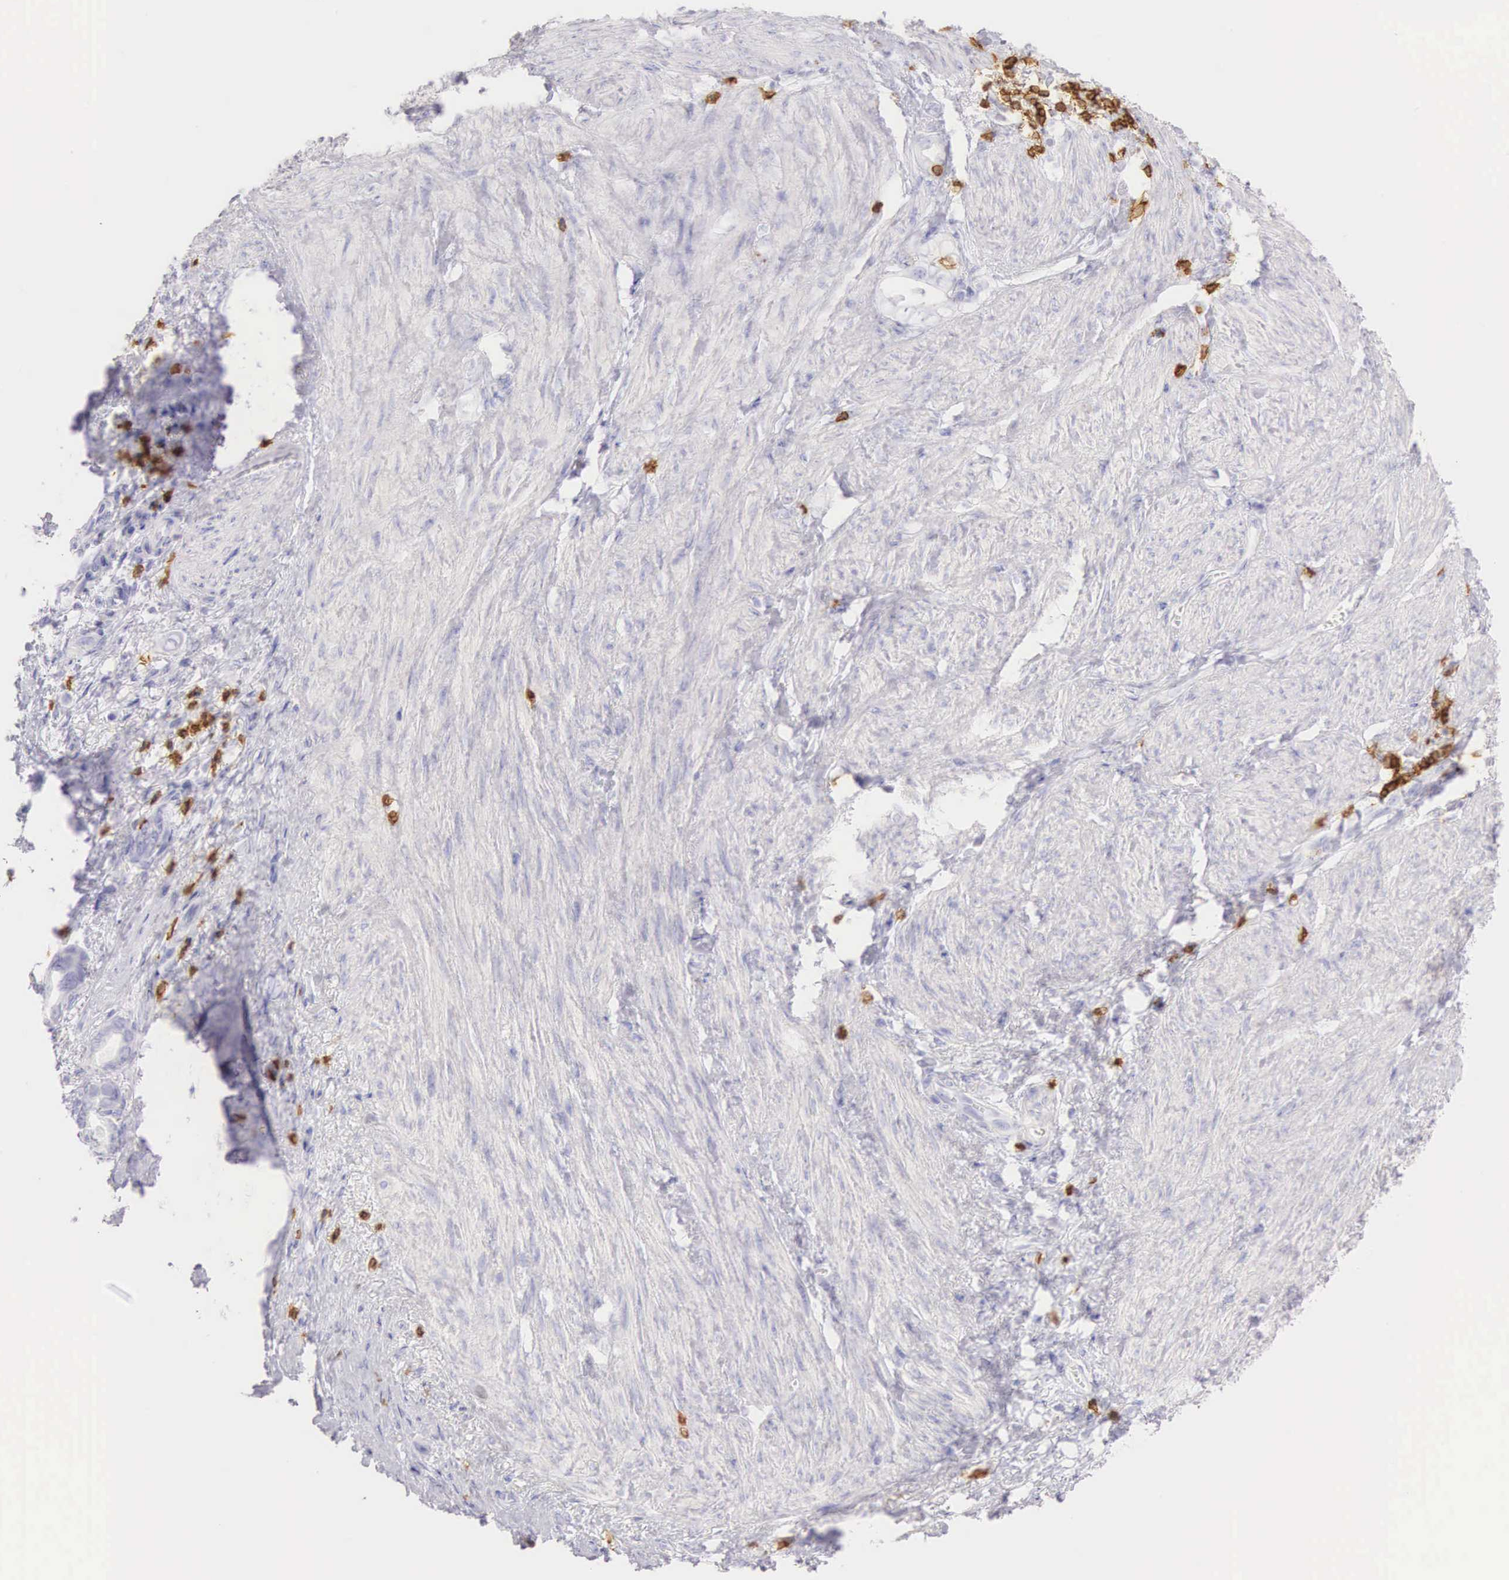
{"staining": {"intensity": "negative", "quantity": "none", "location": "none"}, "tissue": "stomach cancer", "cell_type": "Tumor cells", "image_type": "cancer", "snomed": [{"axis": "morphology", "description": "Adenocarcinoma, NOS"}, {"axis": "topography", "description": "Stomach"}], "caption": "Stomach cancer (adenocarcinoma) was stained to show a protein in brown. There is no significant expression in tumor cells.", "gene": "CD3E", "patient": {"sex": "male", "age": 78}}